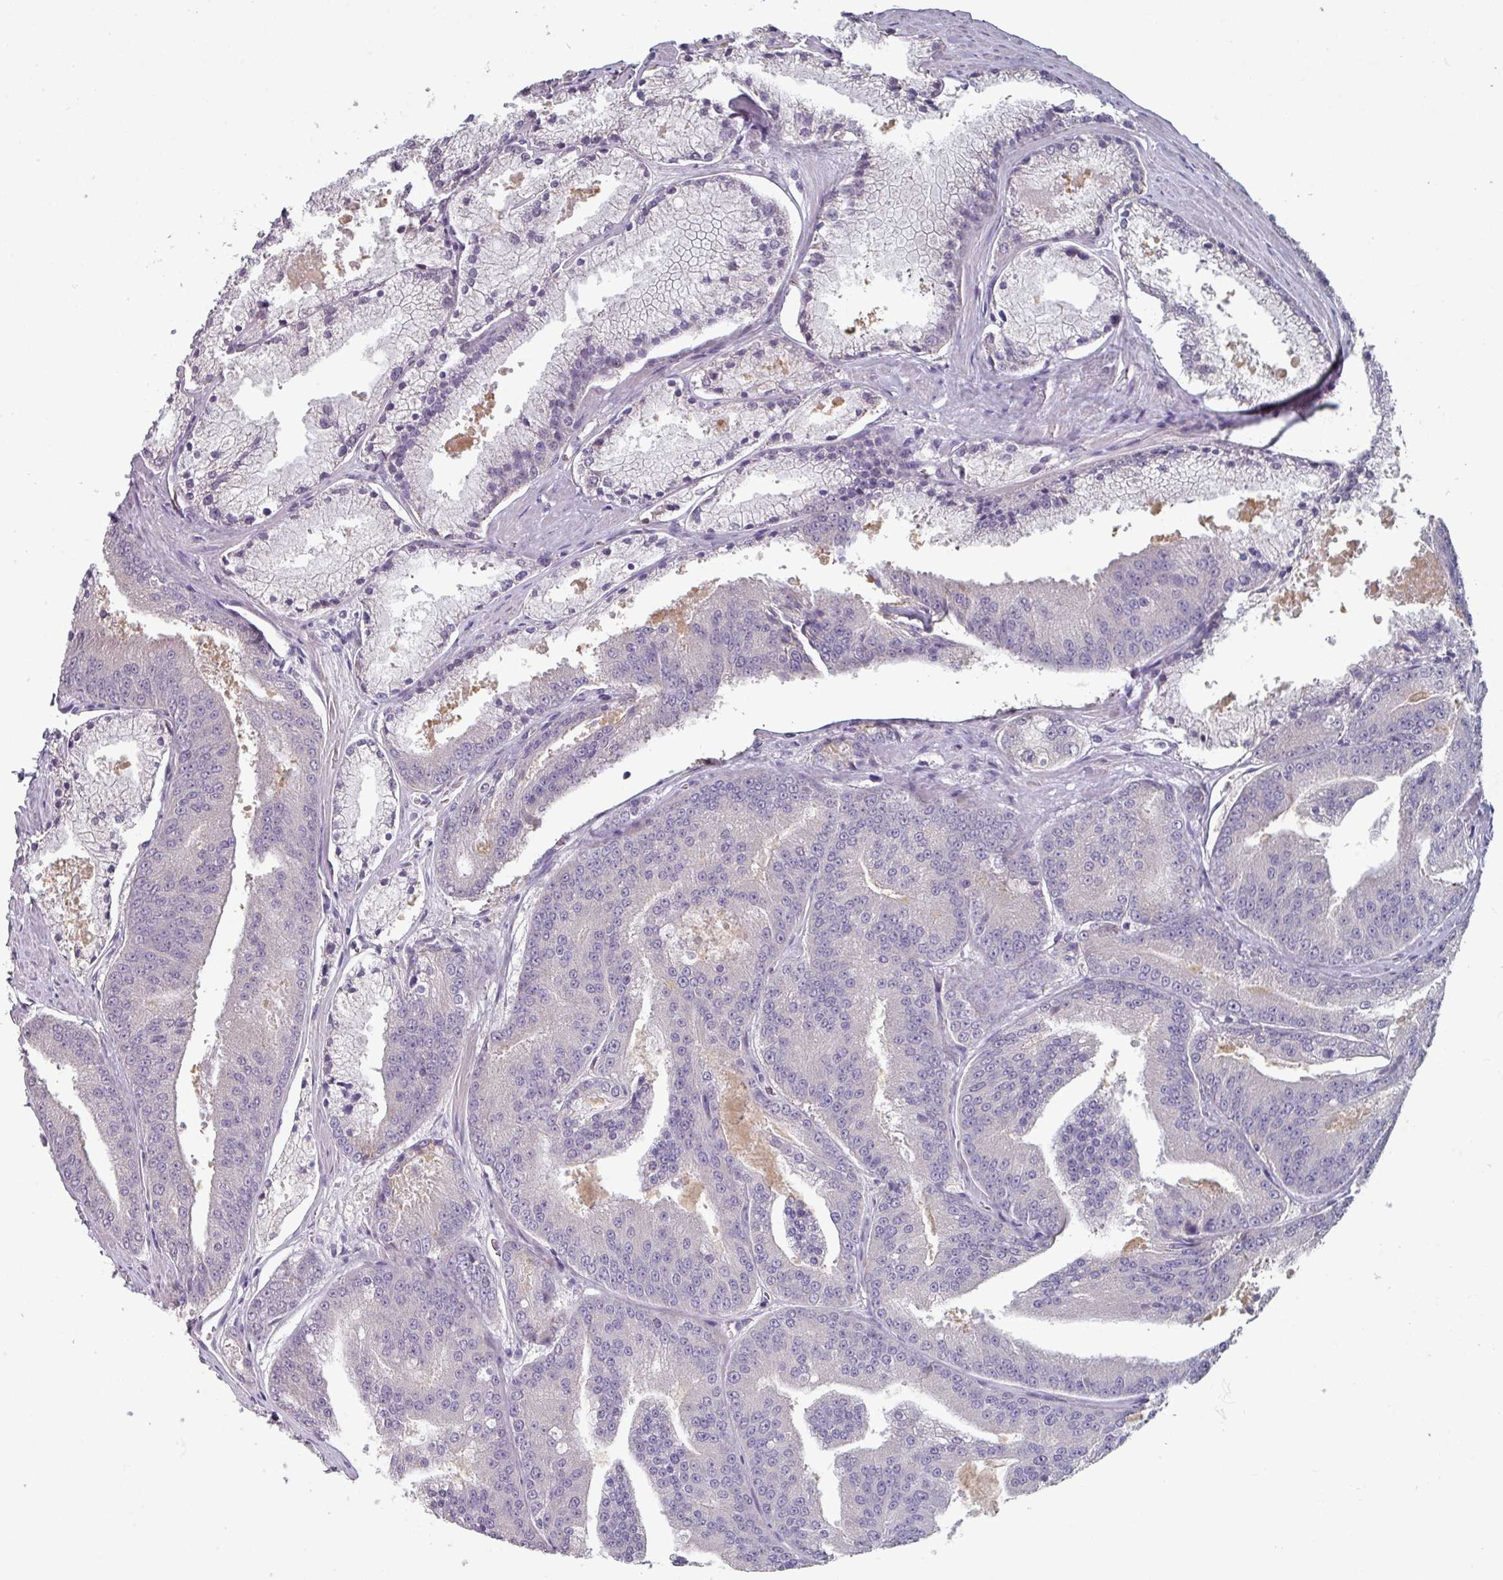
{"staining": {"intensity": "negative", "quantity": "none", "location": "none"}, "tissue": "prostate cancer", "cell_type": "Tumor cells", "image_type": "cancer", "snomed": [{"axis": "morphology", "description": "Adenocarcinoma, High grade"}, {"axis": "topography", "description": "Prostate"}], "caption": "Image shows no protein expression in tumor cells of prostate cancer (high-grade adenocarcinoma) tissue.", "gene": "PRAMEF8", "patient": {"sex": "male", "age": 61}}